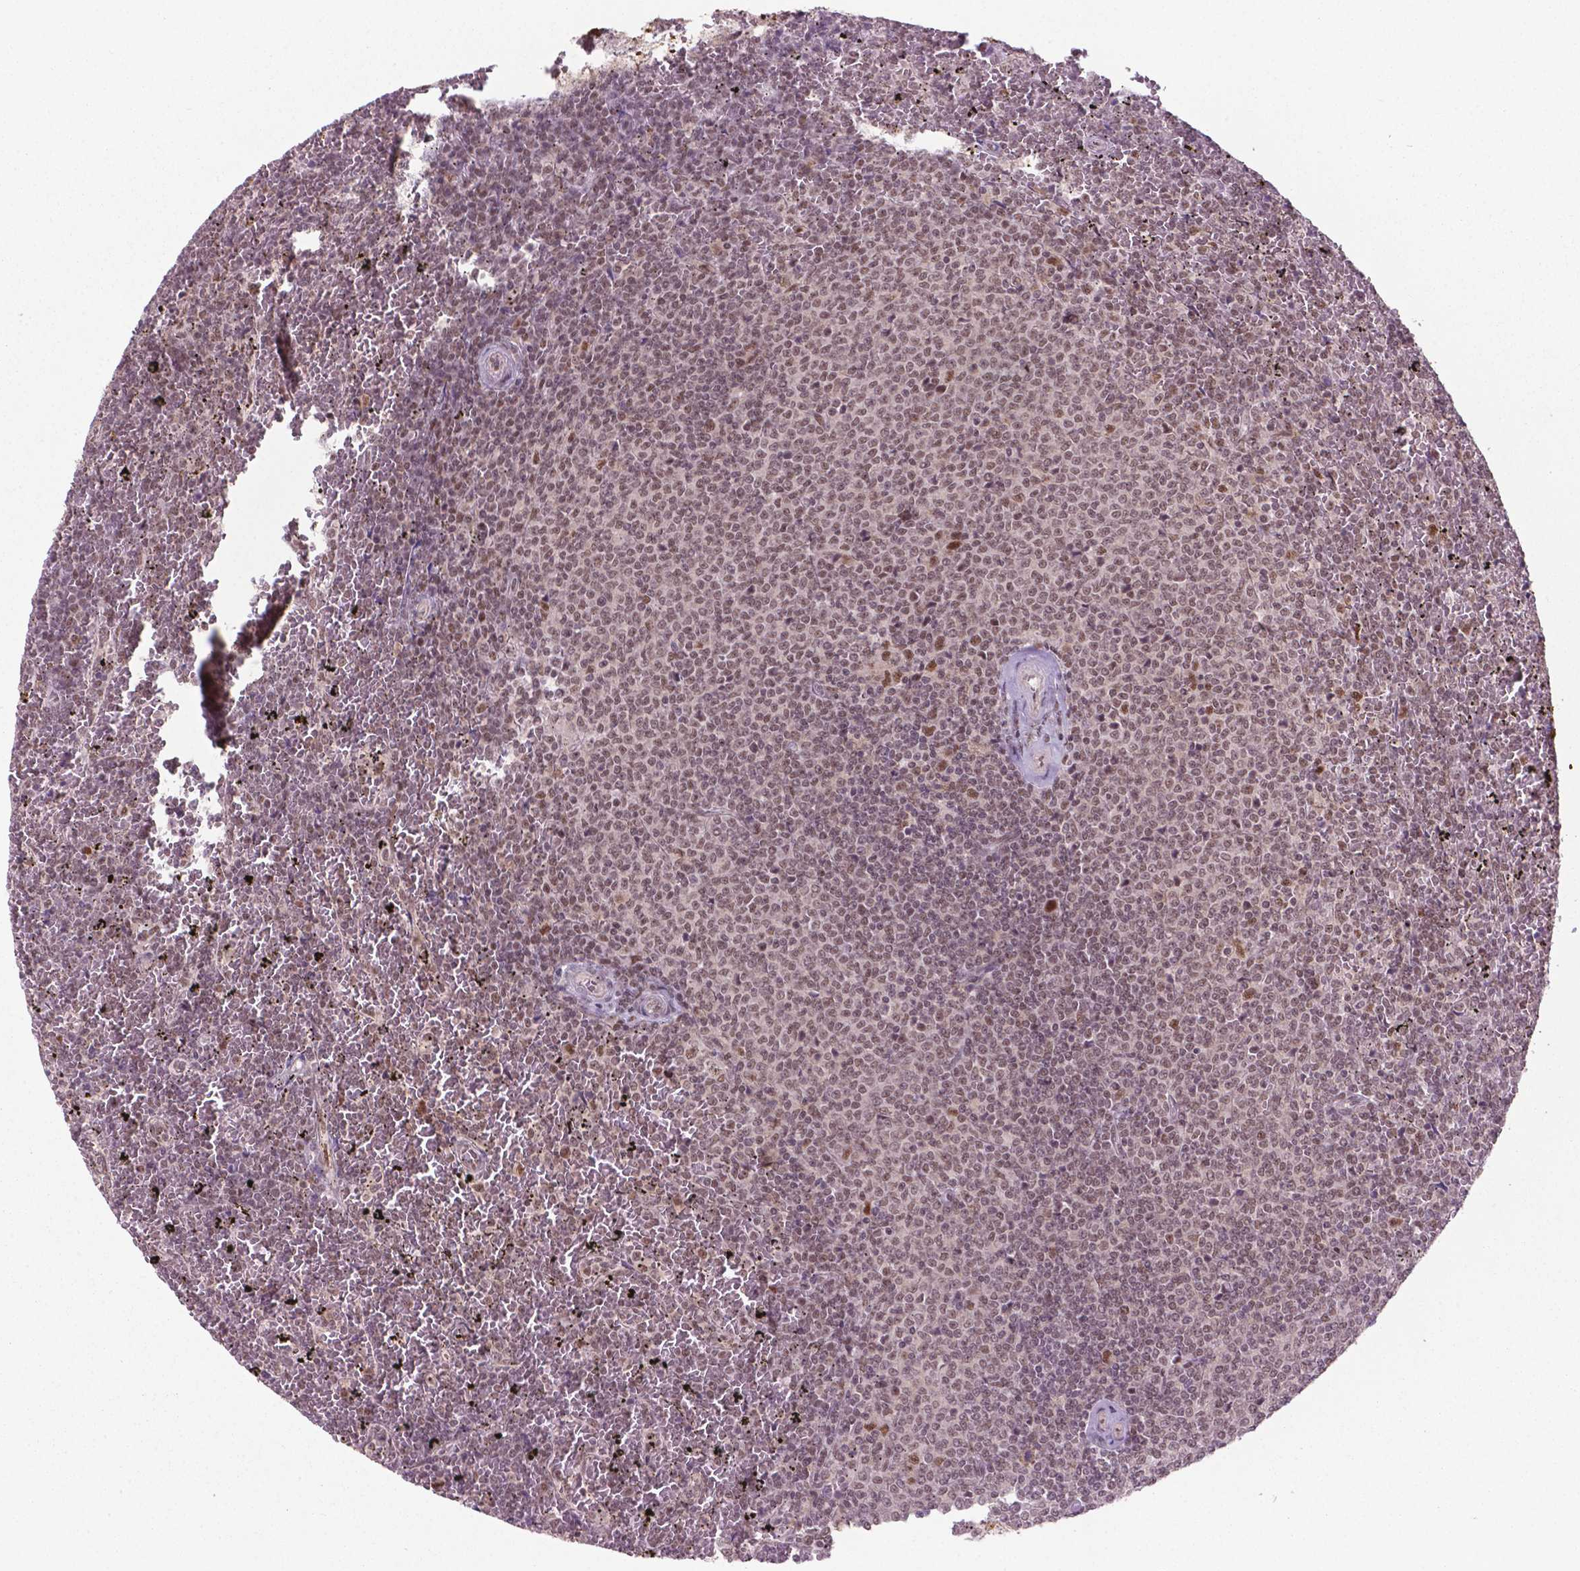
{"staining": {"intensity": "moderate", "quantity": ">75%", "location": "nuclear"}, "tissue": "lymphoma", "cell_type": "Tumor cells", "image_type": "cancer", "snomed": [{"axis": "morphology", "description": "Malignant lymphoma, non-Hodgkin's type, Low grade"}, {"axis": "topography", "description": "Spleen"}], "caption": "The micrograph shows staining of low-grade malignant lymphoma, non-Hodgkin's type, revealing moderate nuclear protein staining (brown color) within tumor cells.", "gene": "PHAX", "patient": {"sex": "female", "age": 77}}